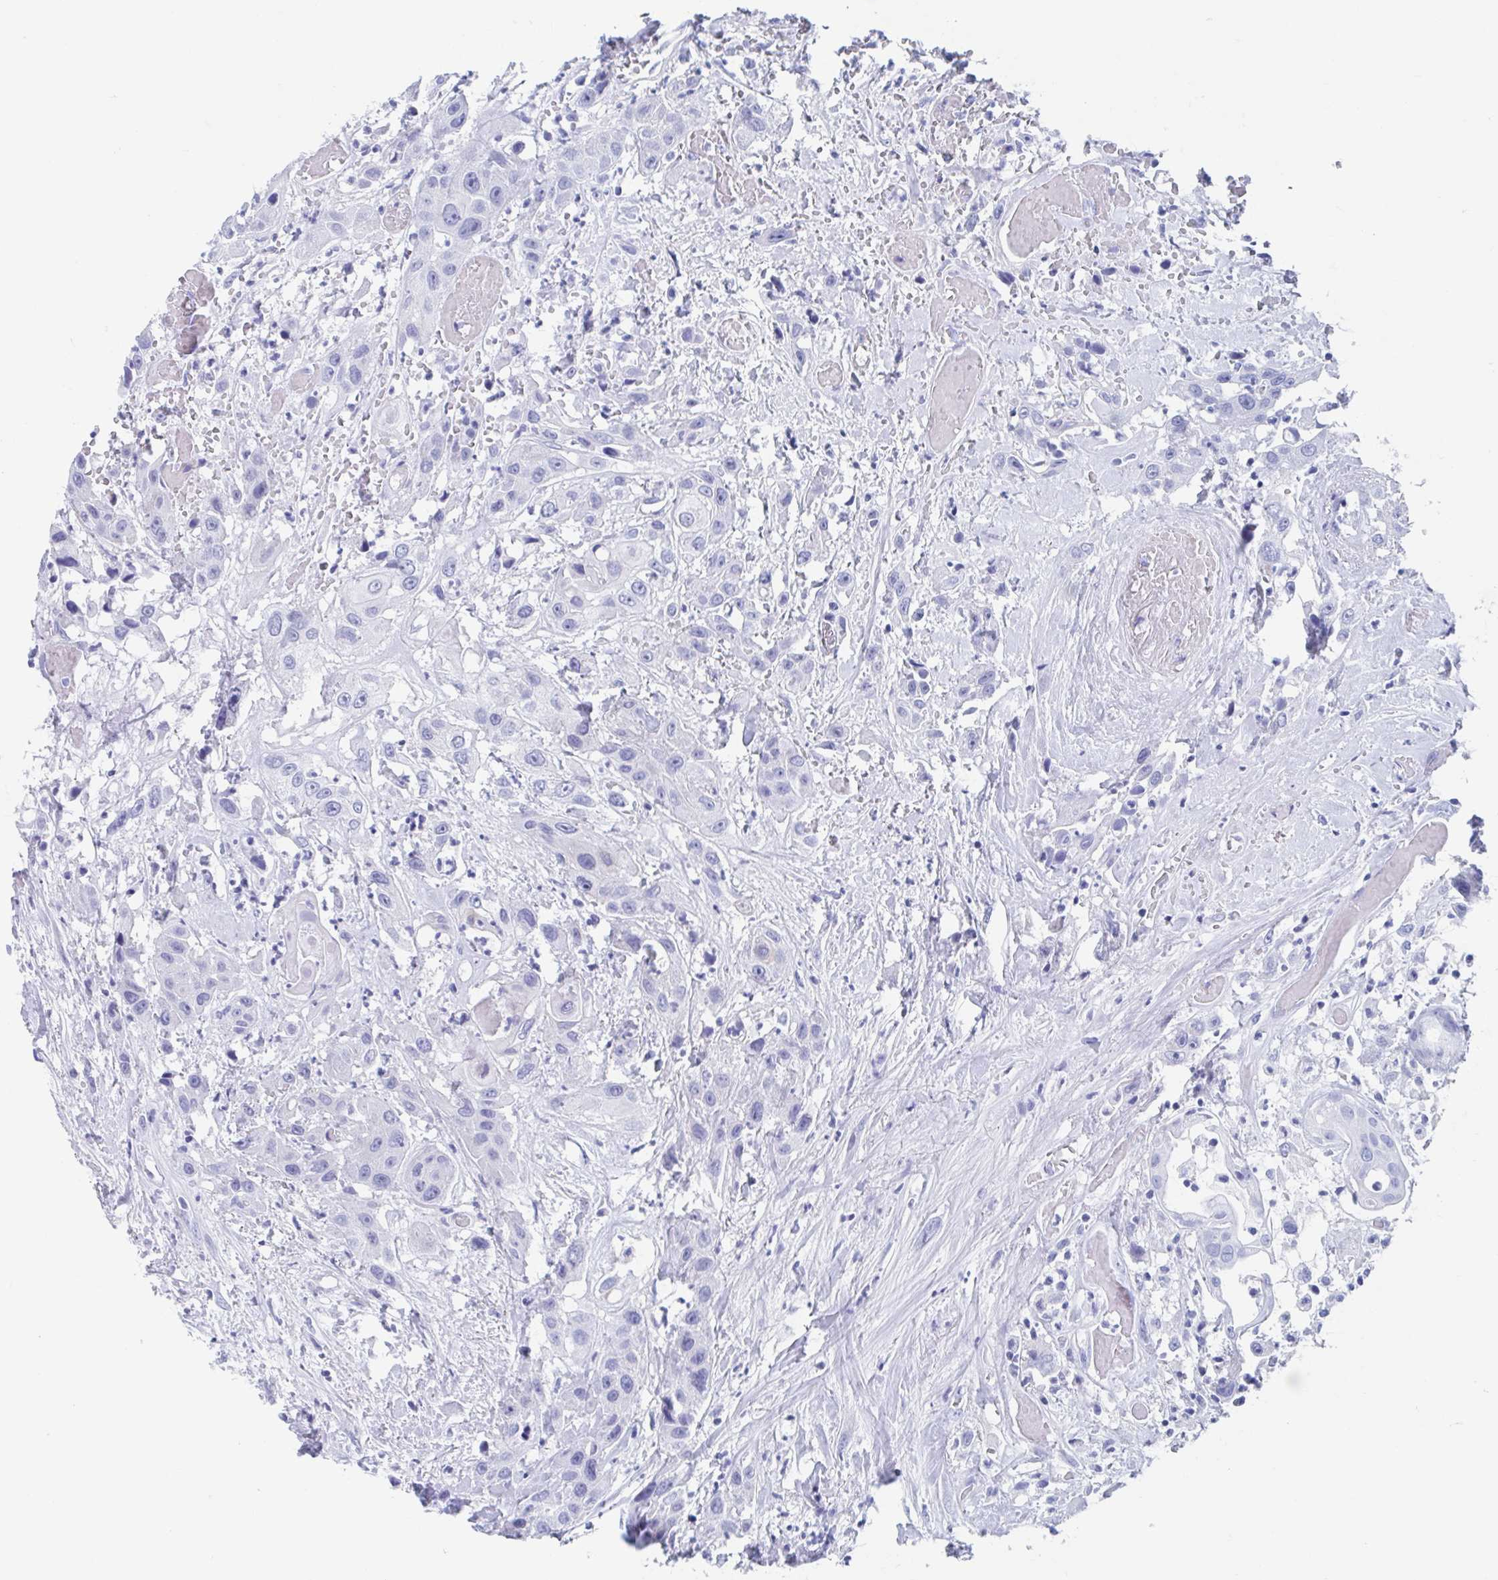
{"staining": {"intensity": "negative", "quantity": "none", "location": "none"}, "tissue": "head and neck cancer", "cell_type": "Tumor cells", "image_type": "cancer", "snomed": [{"axis": "morphology", "description": "Squamous cell carcinoma, NOS"}, {"axis": "topography", "description": "Head-Neck"}], "caption": "DAB immunohistochemical staining of head and neck cancer displays no significant positivity in tumor cells.", "gene": "SHCBP1L", "patient": {"sex": "male", "age": 57}}